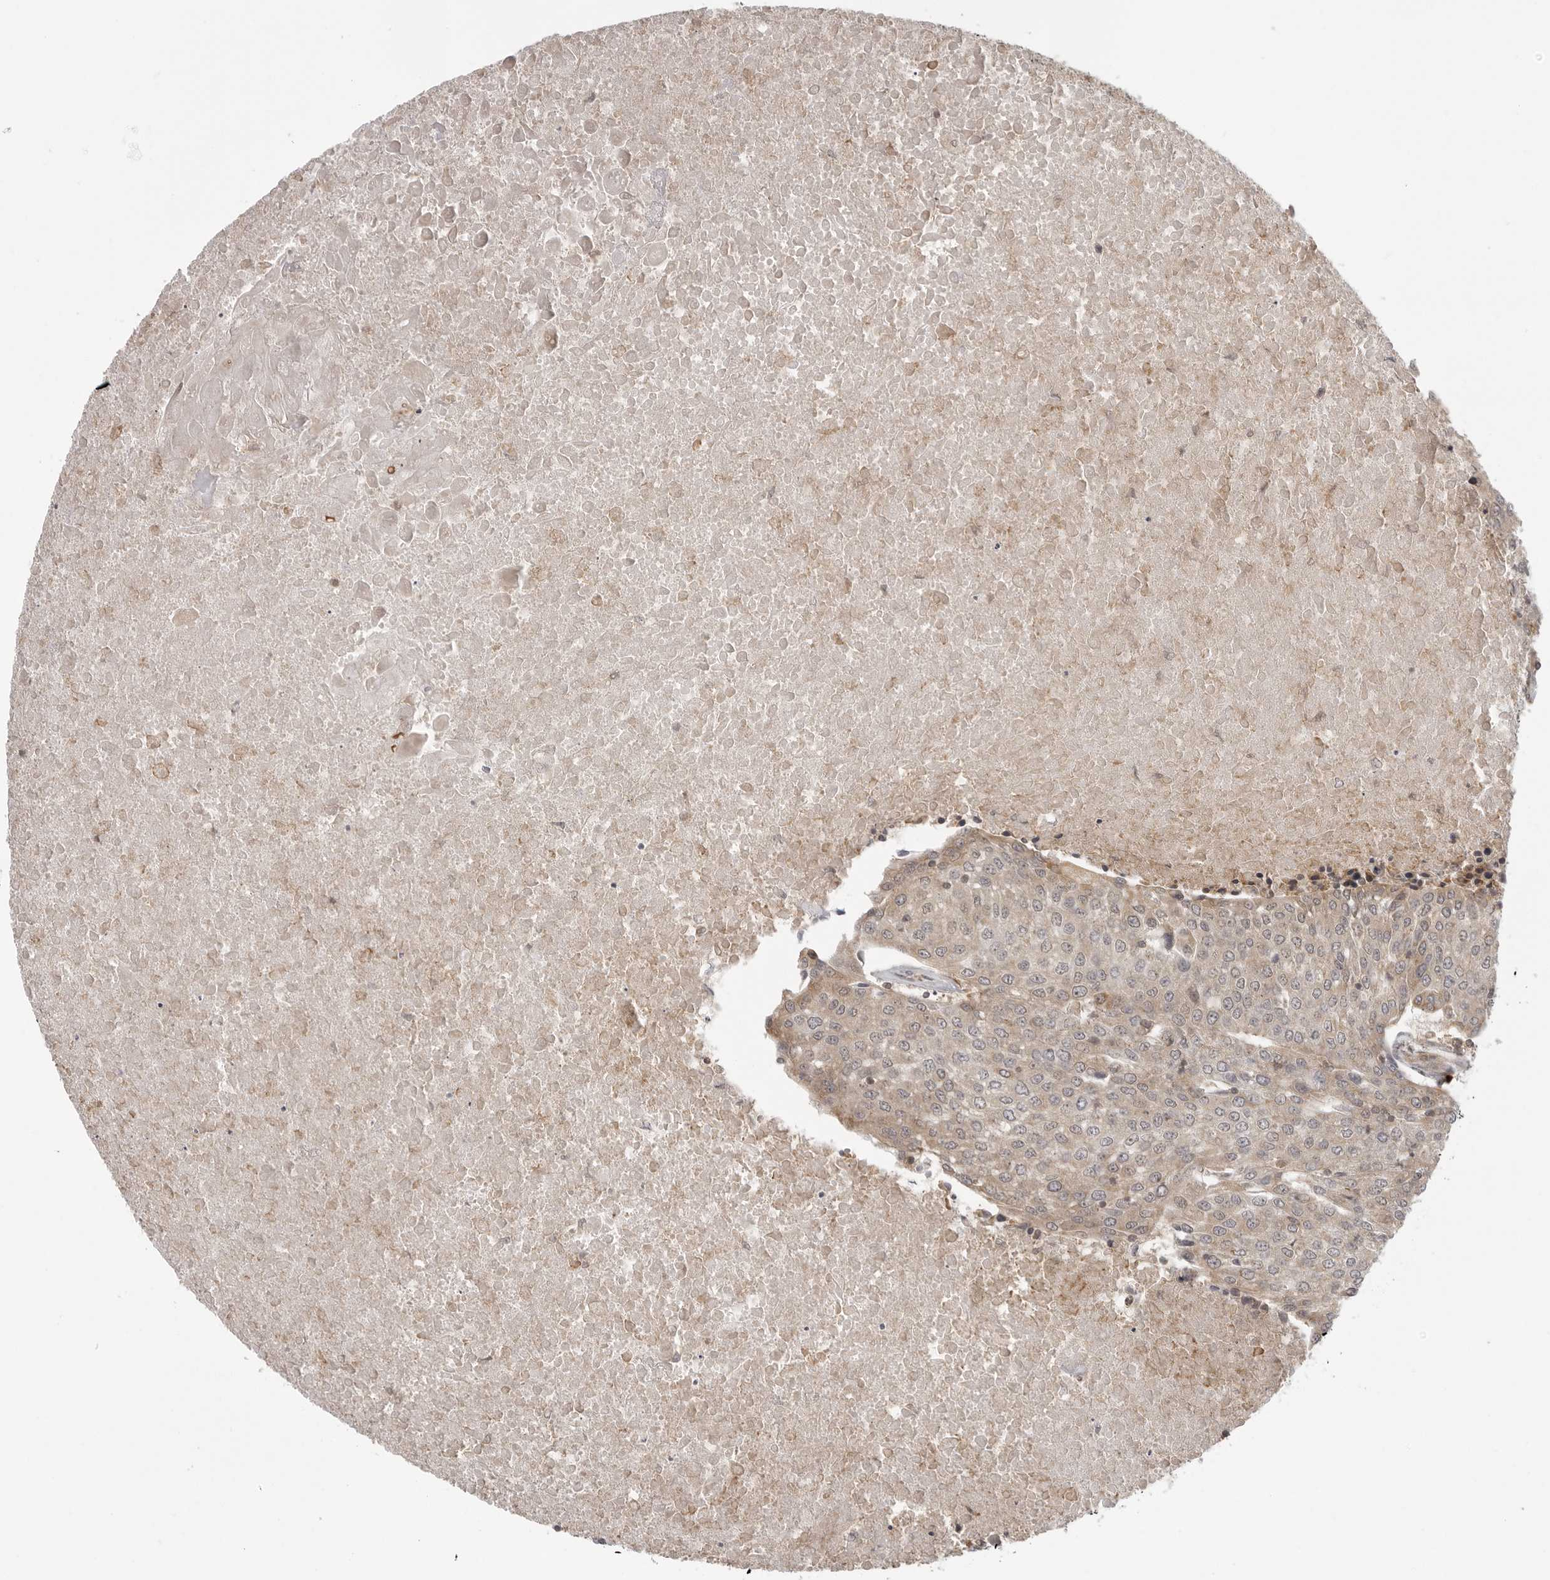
{"staining": {"intensity": "moderate", "quantity": "<25%", "location": "cytoplasmic/membranous"}, "tissue": "urothelial cancer", "cell_type": "Tumor cells", "image_type": "cancer", "snomed": [{"axis": "morphology", "description": "Urothelial carcinoma, High grade"}, {"axis": "topography", "description": "Urinary bladder"}], "caption": "Protein expression analysis of human urothelial carcinoma (high-grade) reveals moderate cytoplasmic/membranous expression in about <25% of tumor cells.", "gene": "PRRC2A", "patient": {"sex": "female", "age": 85}}